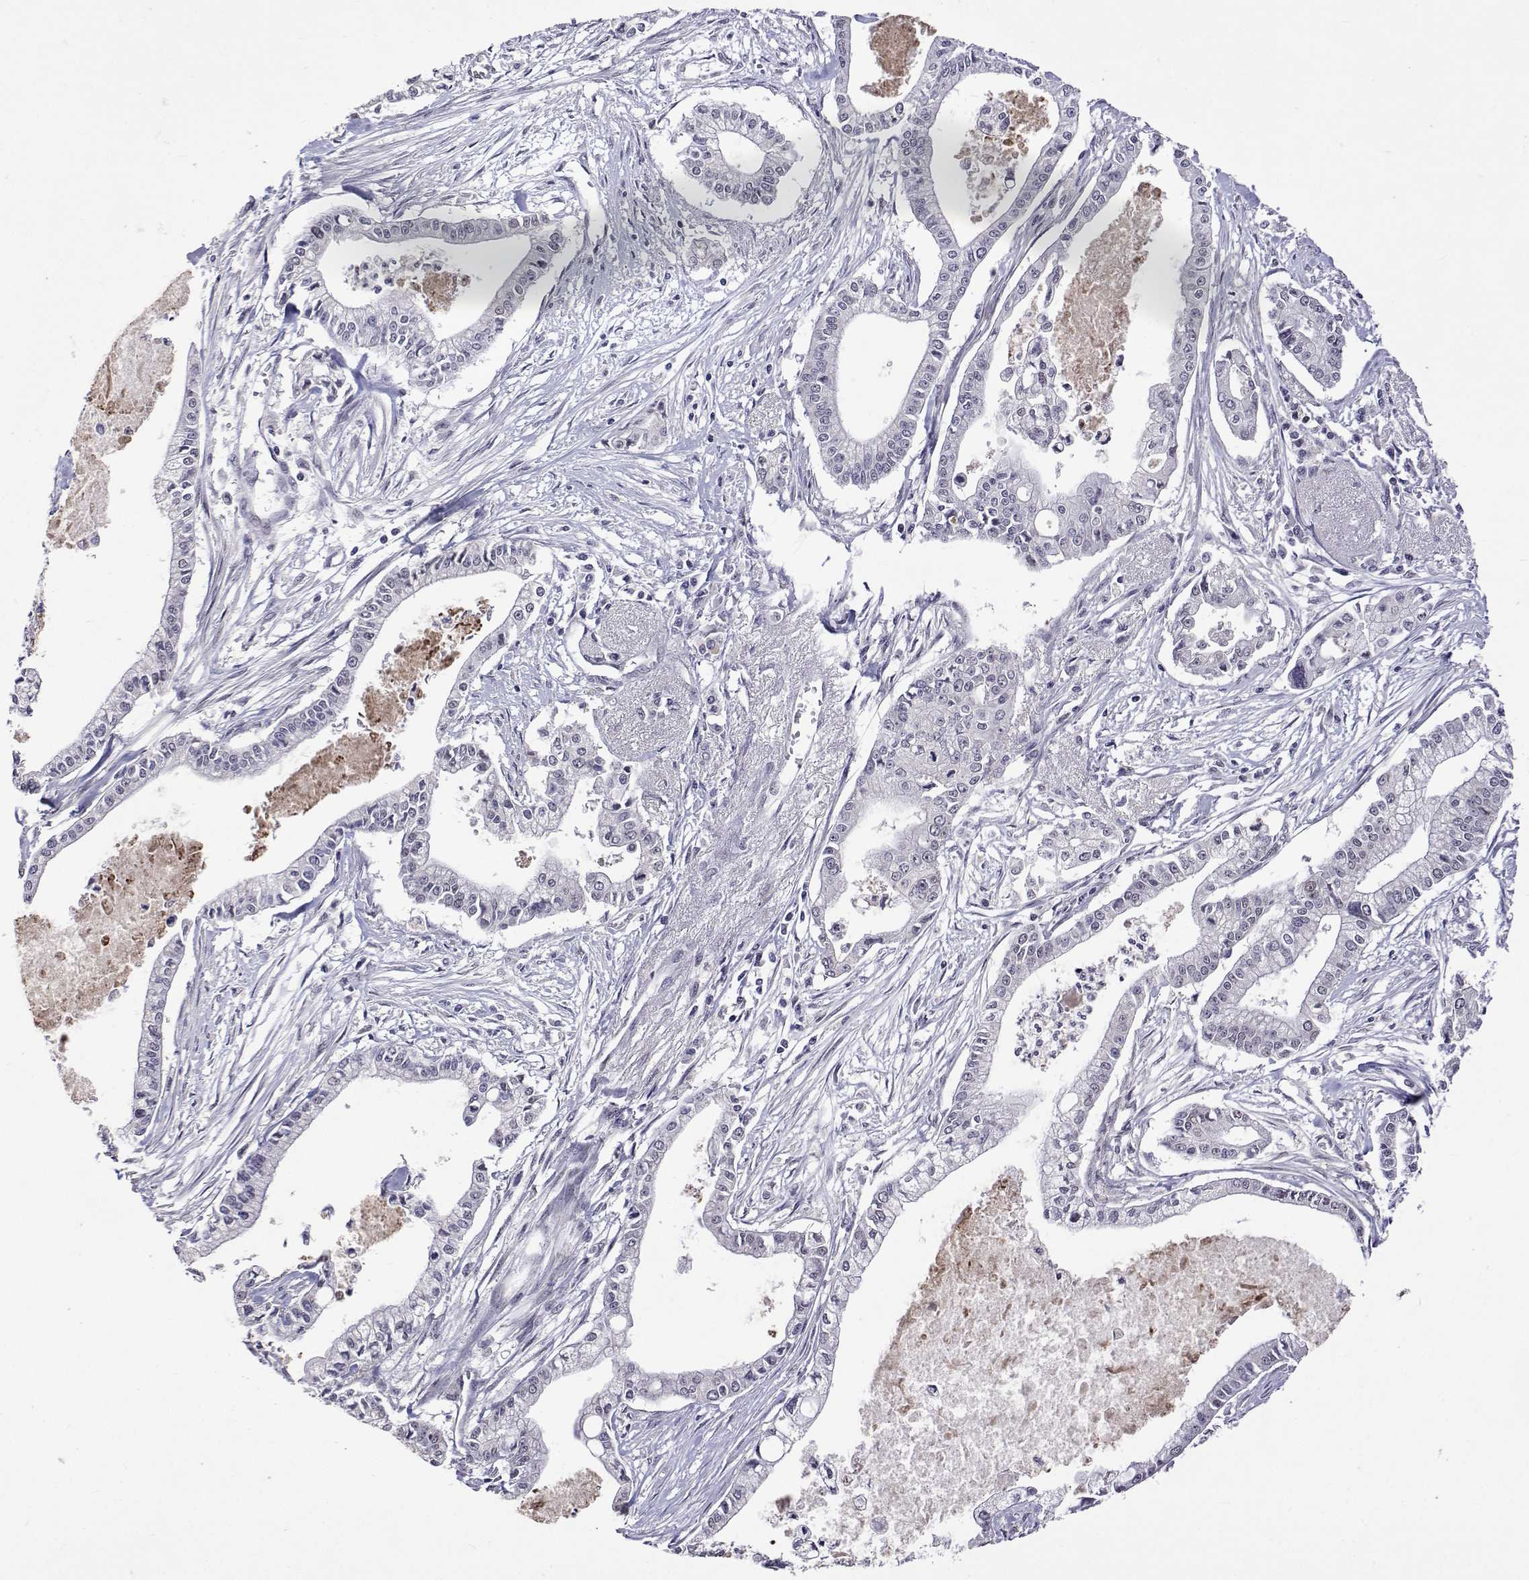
{"staining": {"intensity": "negative", "quantity": "none", "location": "none"}, "tissue": "pancreatic cancer", "cell_type": "Tumor cells", "image_type": "cancer", "snomed": [{"axis": "morphology", "description": "Adenocarcinoma, NOS"}, {"axis": "topography", "description": "Pancreas"}], "caption": "Tumor cells are negative for brown protein staining in adenocarcinoma (pancreatic).", "gene": "HNRNPA0", "patient": {"sex": "female", "age": 65}}